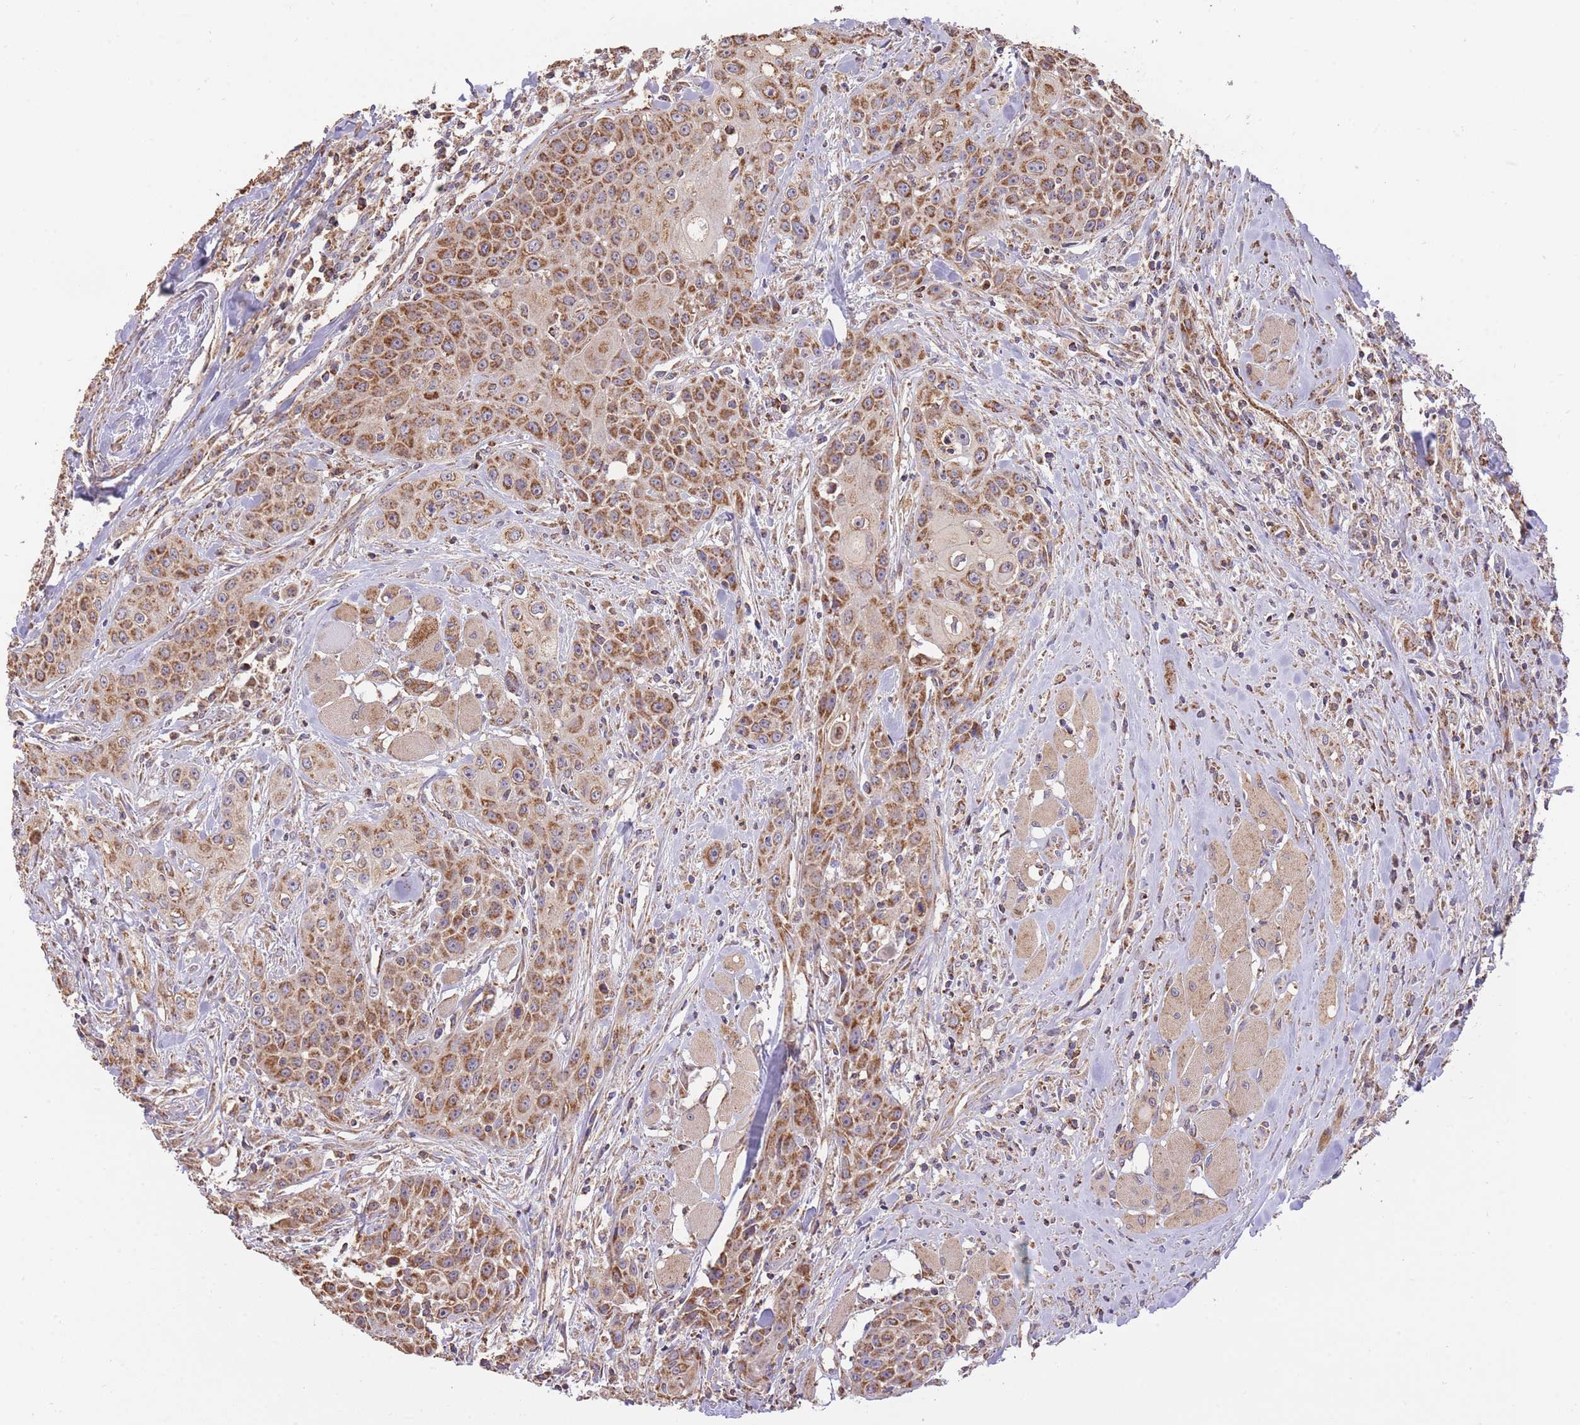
{"staining": {"intensity": "strong", "quantity": ">75%", "location": "cytoplasmic/membranous"}, "tissue": "head and neck cancer", "cell_type": "Tumor cells", "image_type": "cancer", "snomed": [{"axis": "morphology", "description": "Squamous cell carcinoma, NOS"}, {"axis": "topography", "description": "Oral tissue"}, {"axis": "topography", "description": "Head-Neck"}], "caption": "Tumor cells exhibit strong cytoplasmic/membranous positivity in about >75% of cells in head and neck cancer.", "gene": "PREP", "patient": {"sex": "female", "age": 82}}